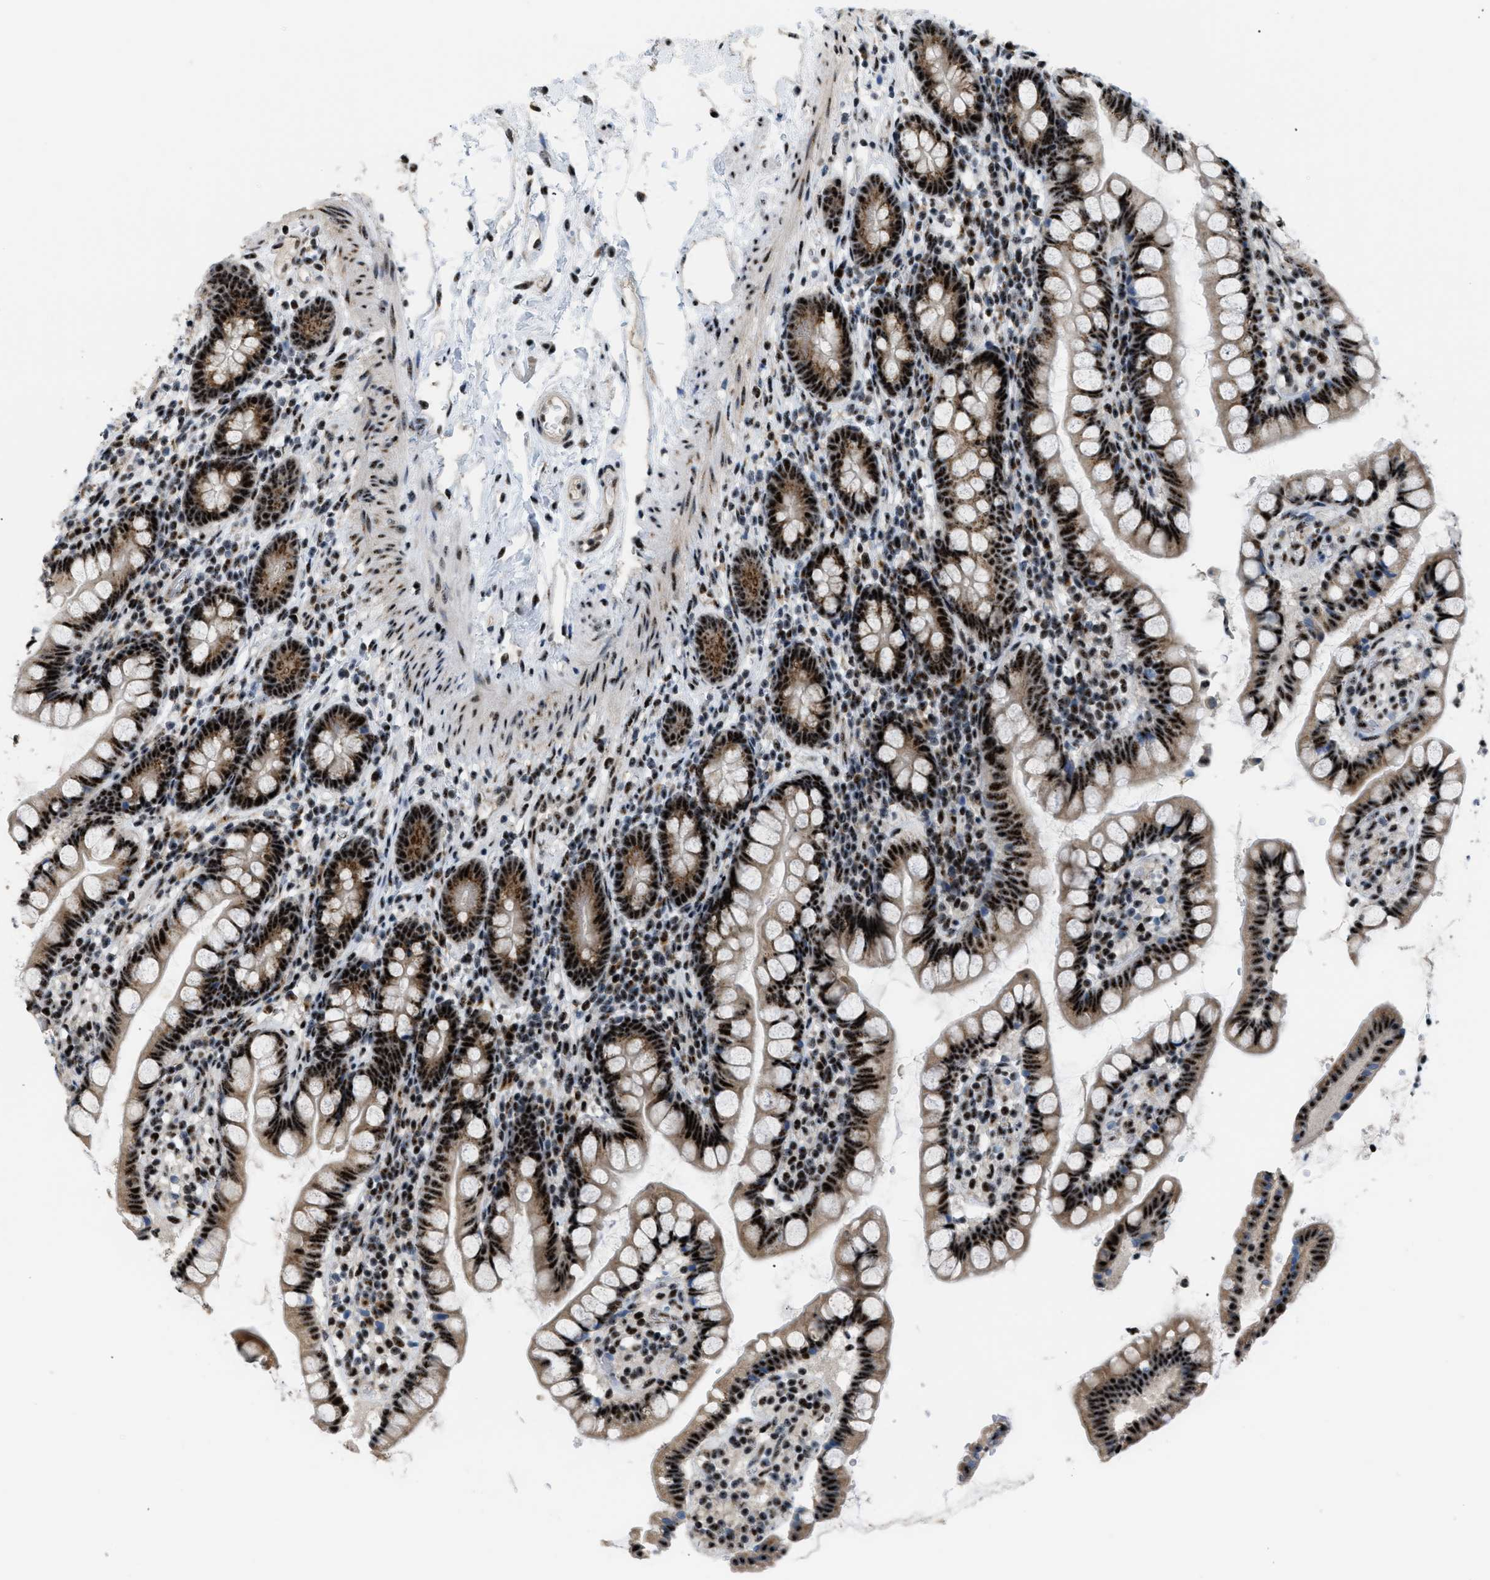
{"staining": {"intensity": "strong", "quantity": ">75%", "location": "cytoplasmic/membranous,nuclear"}, "tissue": "small intestine", "cell_type": "Glandular cells", "image_type": "normal", "snomed": [{"axis": "morphology", "description": "Normal tissue, NOS"}, {"axis": "topography", "description": "Small intestine"}], "caption": "This is an image of immunohistochemistry (IHC) staining of unremarkable small intestine, which shows strong expression in the cytoplasmic/membranous,nuclear of glandular cells.", "gene": "CDR2", "patient": {"sex": "female", "age": 84}}